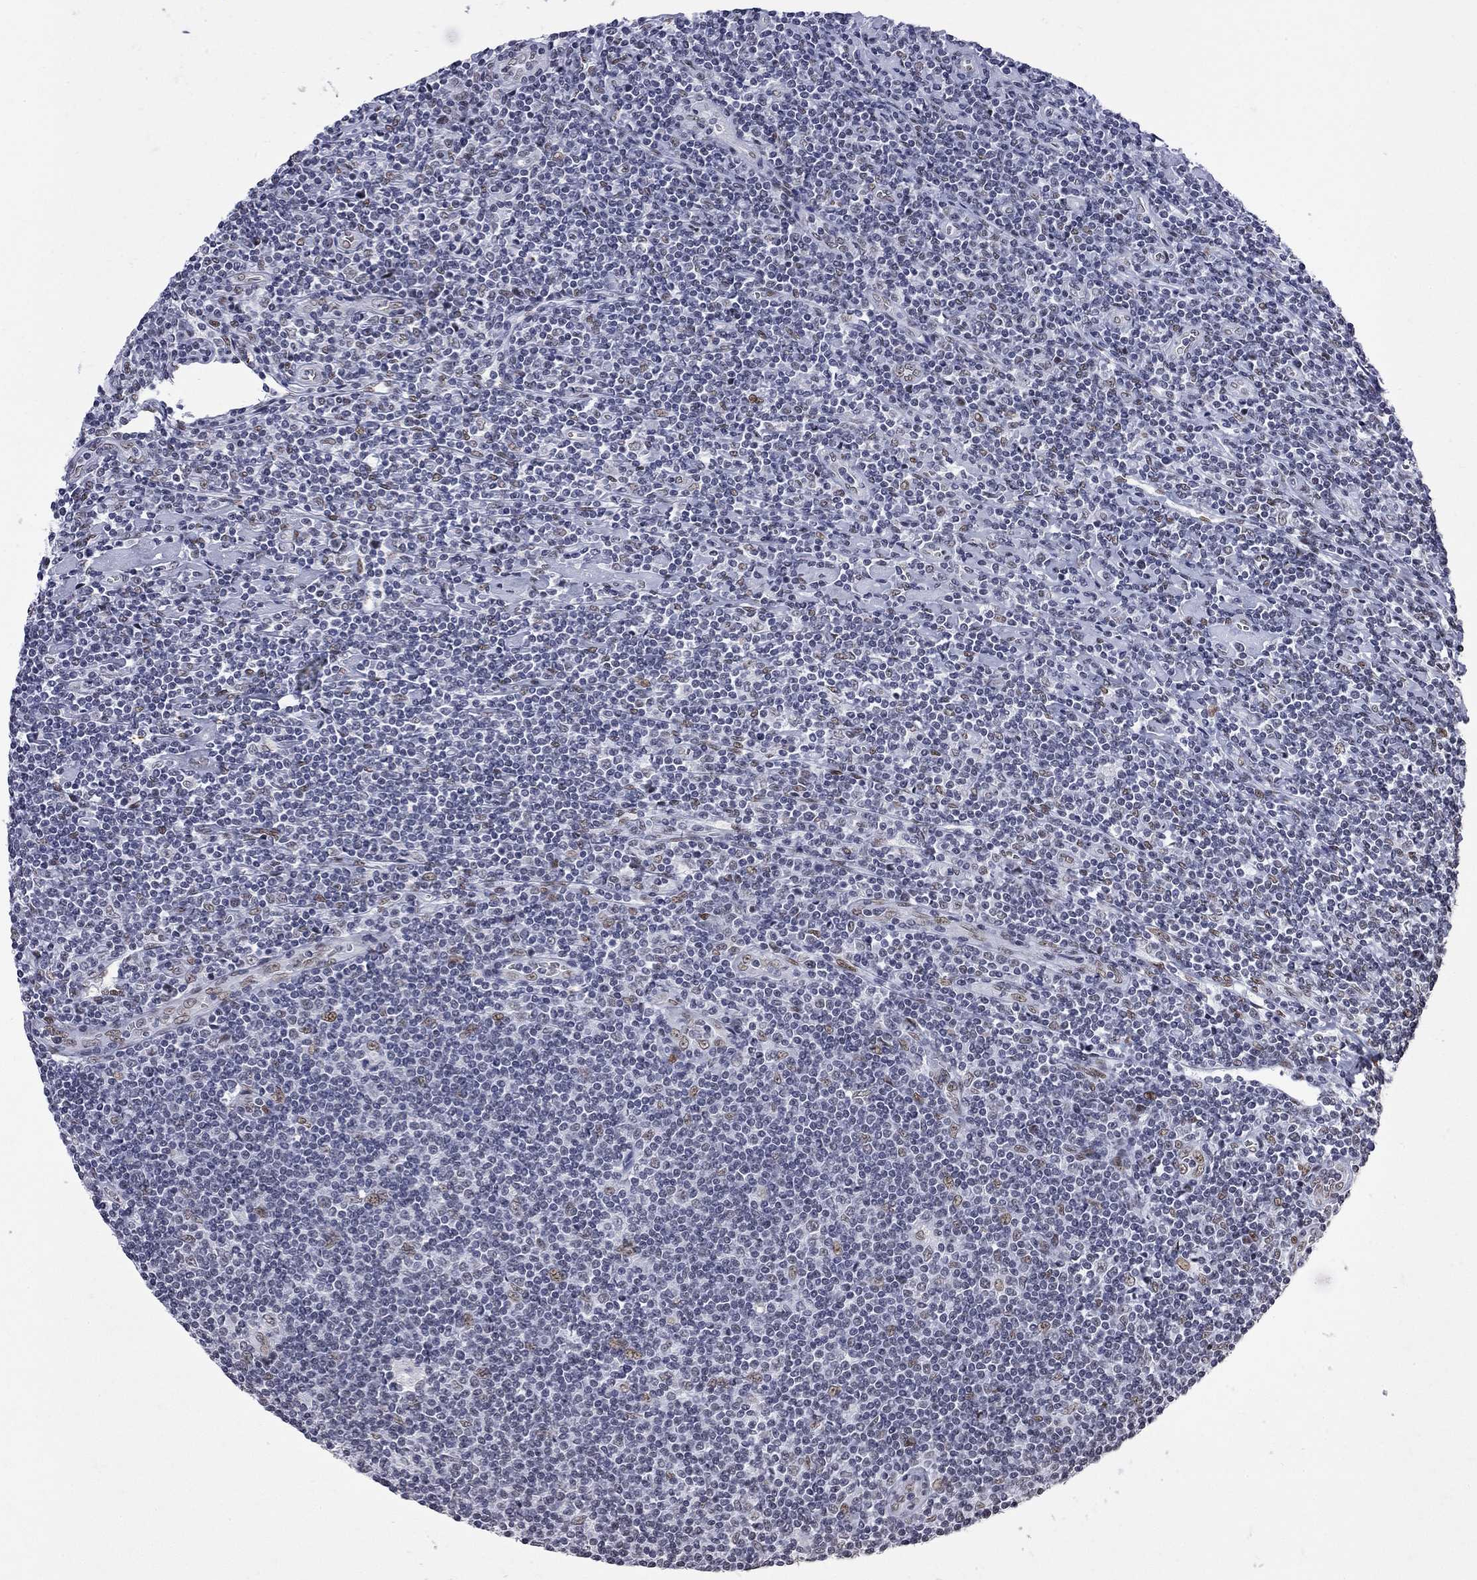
{"staining": {"intensity": "weak", "quantity": ">75%", "location": "nuclear"}, "tissue": "lymphoma", "cell_type": "Tumor cells", "image_type": "cancer", "snomed": [{"axis": "morphology", "description": "Hodgkin's disease, NOS"}, {"axis": "topography", "description": "Lymph node"}], "caption": "High-magnification brightfield microscopy of lymphoma stained with DAB (brown) and counterstained with hematoxylin (blue). tumor cells exhibit weak nuclear positivity is appreciated in about>75% of cells. Nuclei are stained in blue.", "gene": "ZBTB47", "patient": {"sex": "male", "age": 40}}